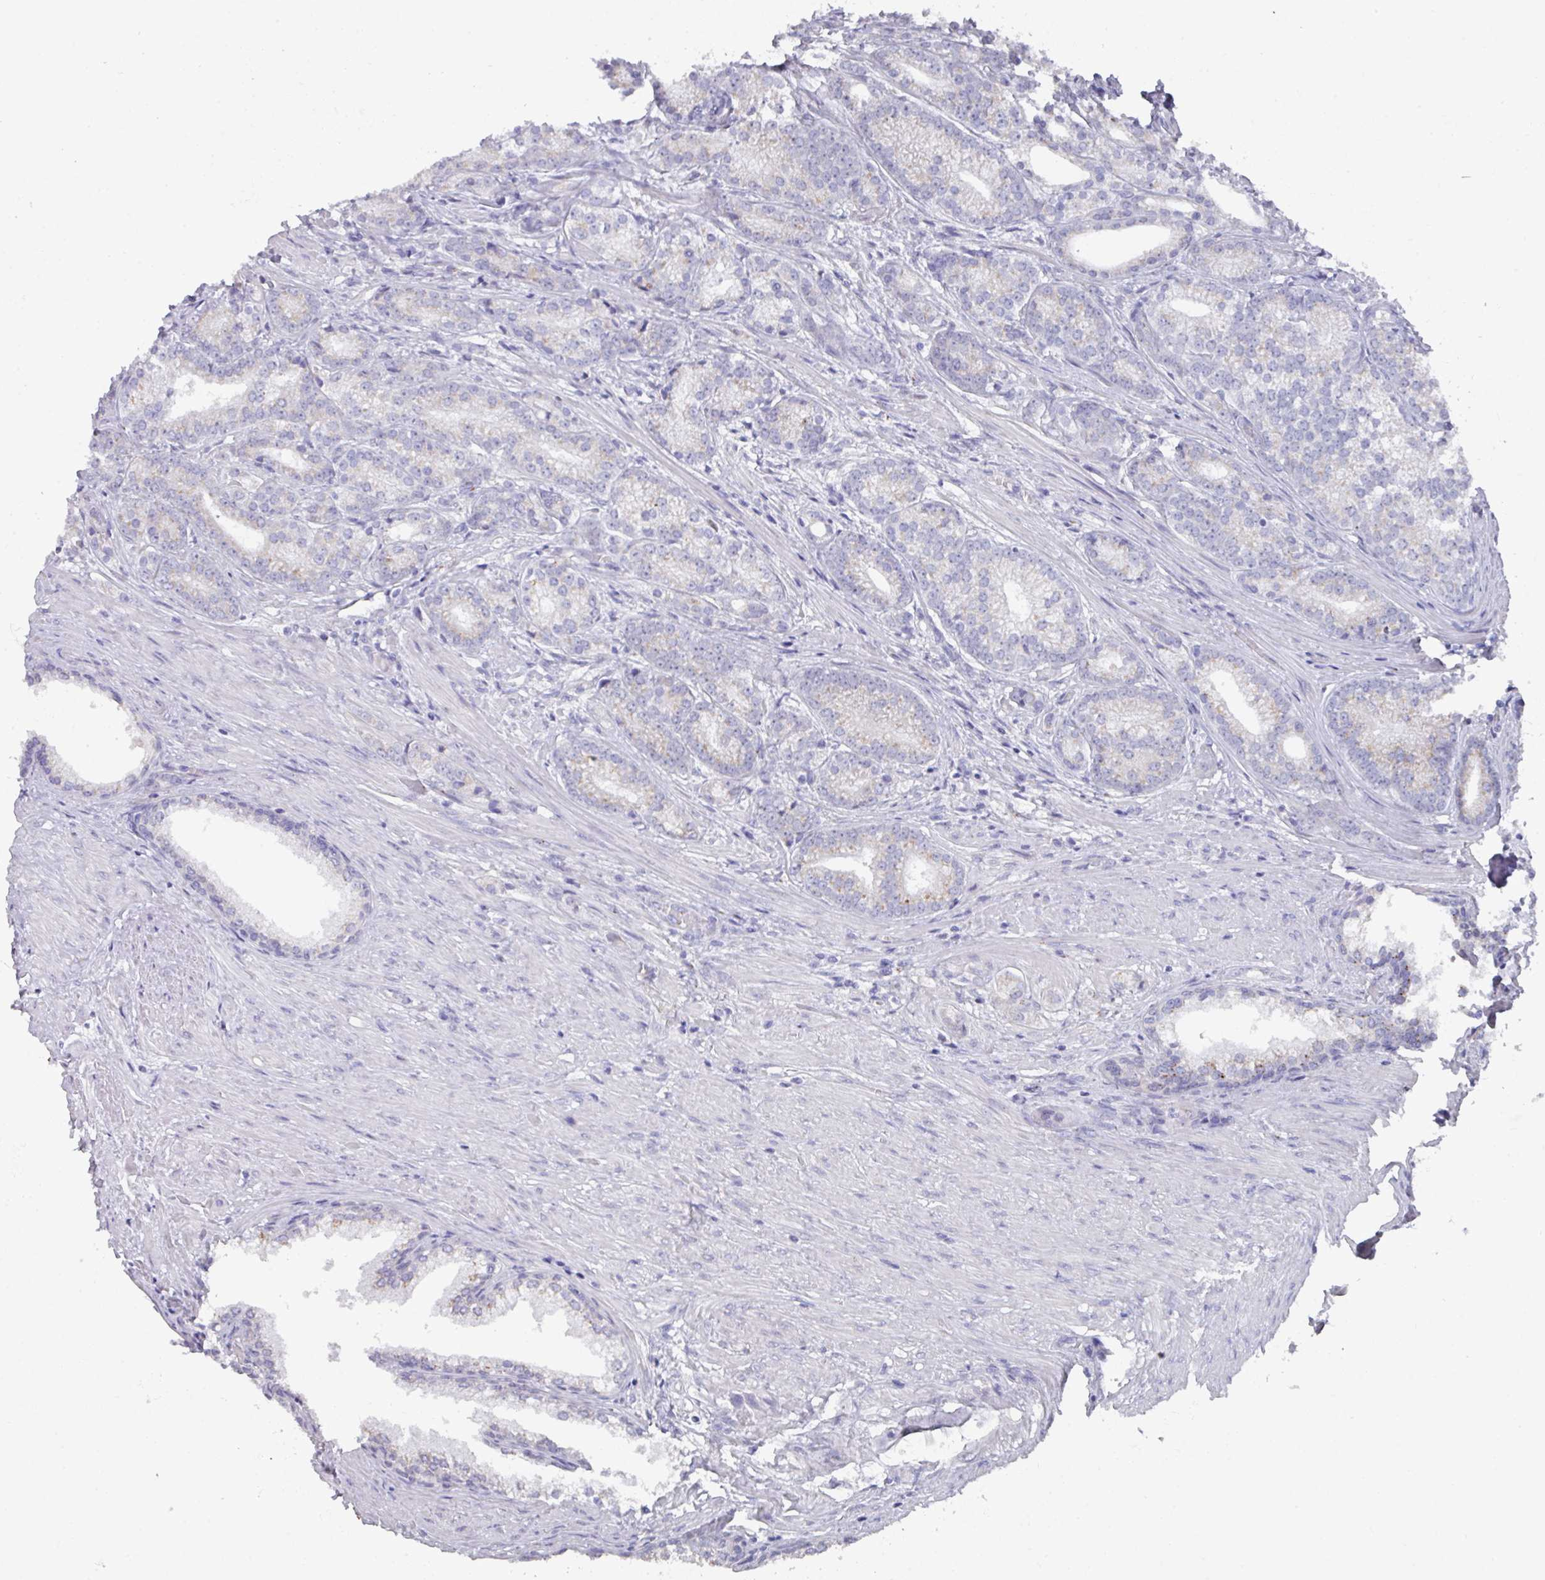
{"staining": {"intensity": "negative", "quantity": "none", "location": "none"}, "tissue": "prostate cancer", "cell_type": "Tumor cells", "image_type": "cancer", "snomed": [{"axis": "morphology", "description": "Adenocarcinoma, Low grade"}, {"axis": "topography", "description": "Prostate"}], "caption": "IHC histopathology image of neoplastic tissue: prostate cancer stained with DAB demonstrates no significant protein positivity in tumor cells.", "gene": "VKORC1L1", "patient": {"sex": "male", "age": 71}}